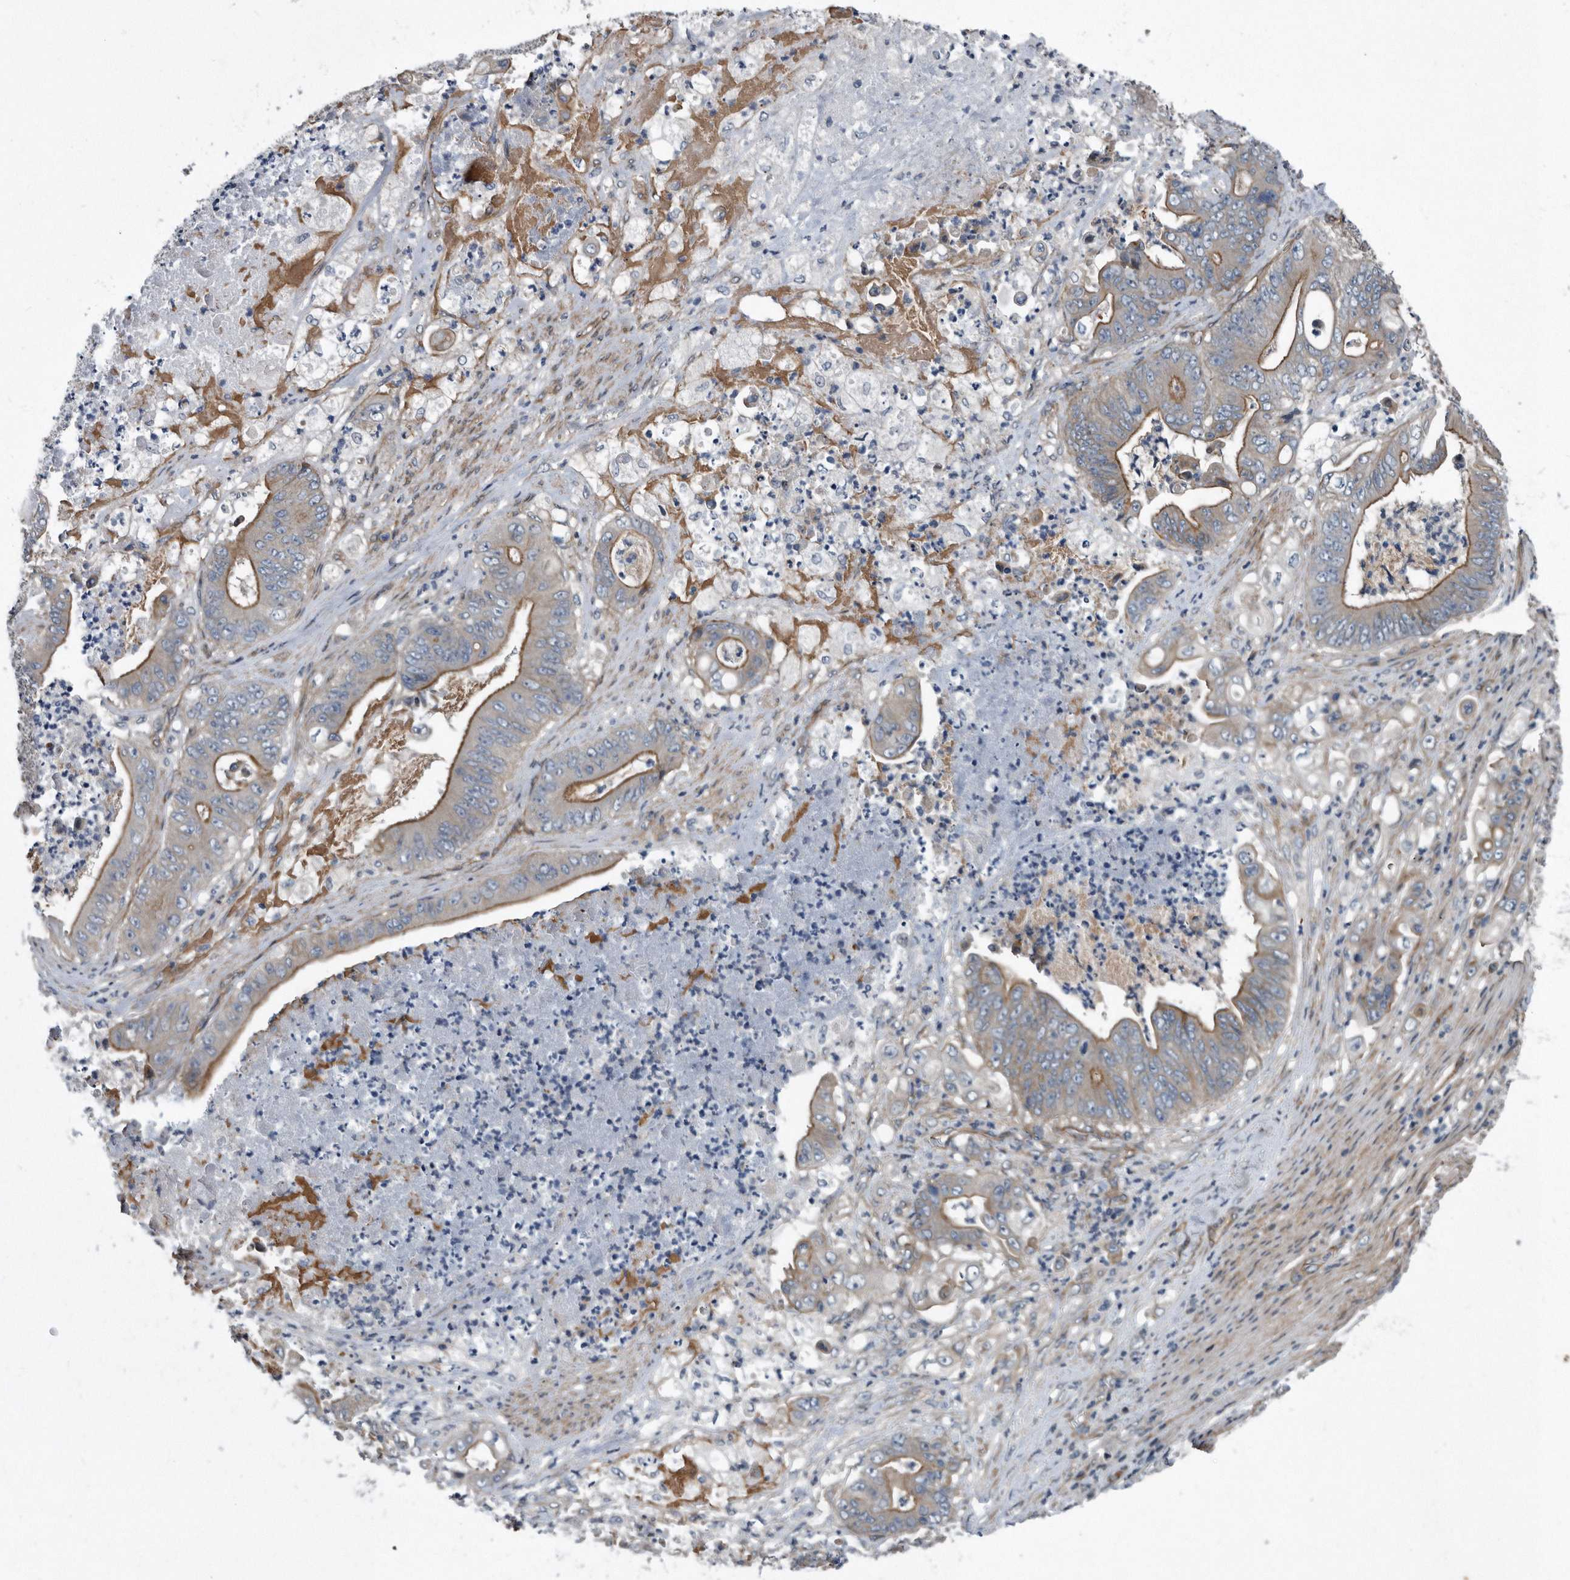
{"staining": {"intensity": "moderate", "quantity": "<25%", "location": "cytoplasmic/membranous"}, "tissue": "stomach cancer", "cell_type": "Tumor cells", "image_type": "cancer", "snomed": [{"axis": "morphology", "description": "Adenocarcinoma, NOS"}, {"axis": "topography", "description": "Stomach"}], "caption": "High-magnification brightfield microscopy of stomach cancer stained with DAB (3,3'-diaminobenzidine) (brown) and counterstained with hematoxylin (blue). tumor cells exhibit moderate cytoplasmic/membranous positivity is present in about<25% of cells.", "gene": "ARMCX1", "patient": {"sex": "female", "age": 73}}